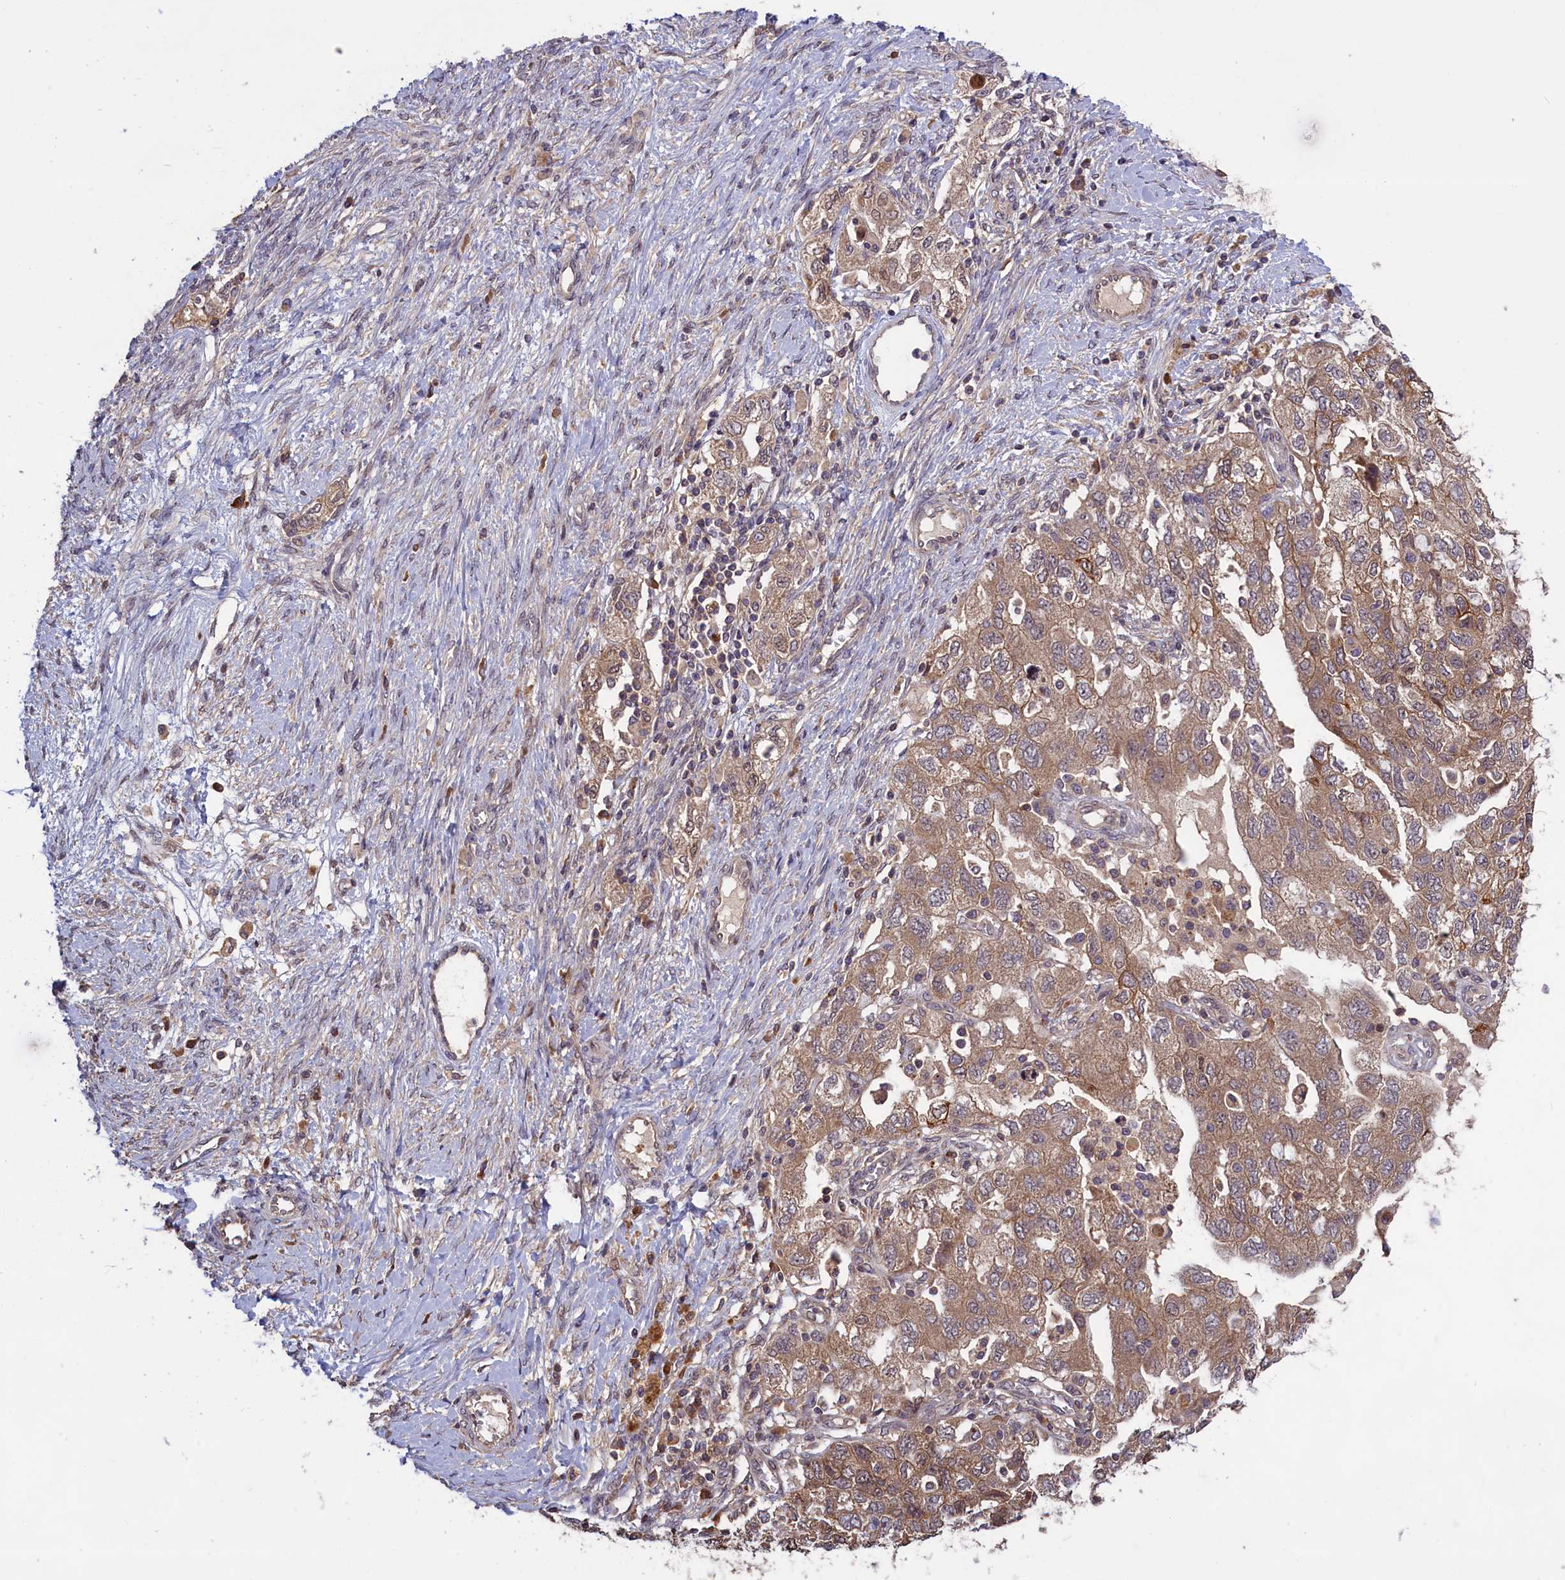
{"staining": {"intensity": "moderate", "quantity": ">75%", "location": "cytoplasmic/membranous"}, "tissue": "ovarian cancer", "cell_type": "Tumor cells", "image_type": "cancer", "snomed": [{"axis": "morphology", "description": "Carcinoma, NOS"}, {"axis": "morphology", "description": "Cystadenocarcinoma, serous, NOS"}, {"axis": "topography", "description": "Ovary"}], "caption": "IHC of carcinoma (ovarian) shows medium levels of moderate cytoplasmic/membranous positivity in about >75% of tumor cells. Nuclei are stained in blue.", "gene": "DENND1B", "patient": {"sex": "female", "age": 69}}